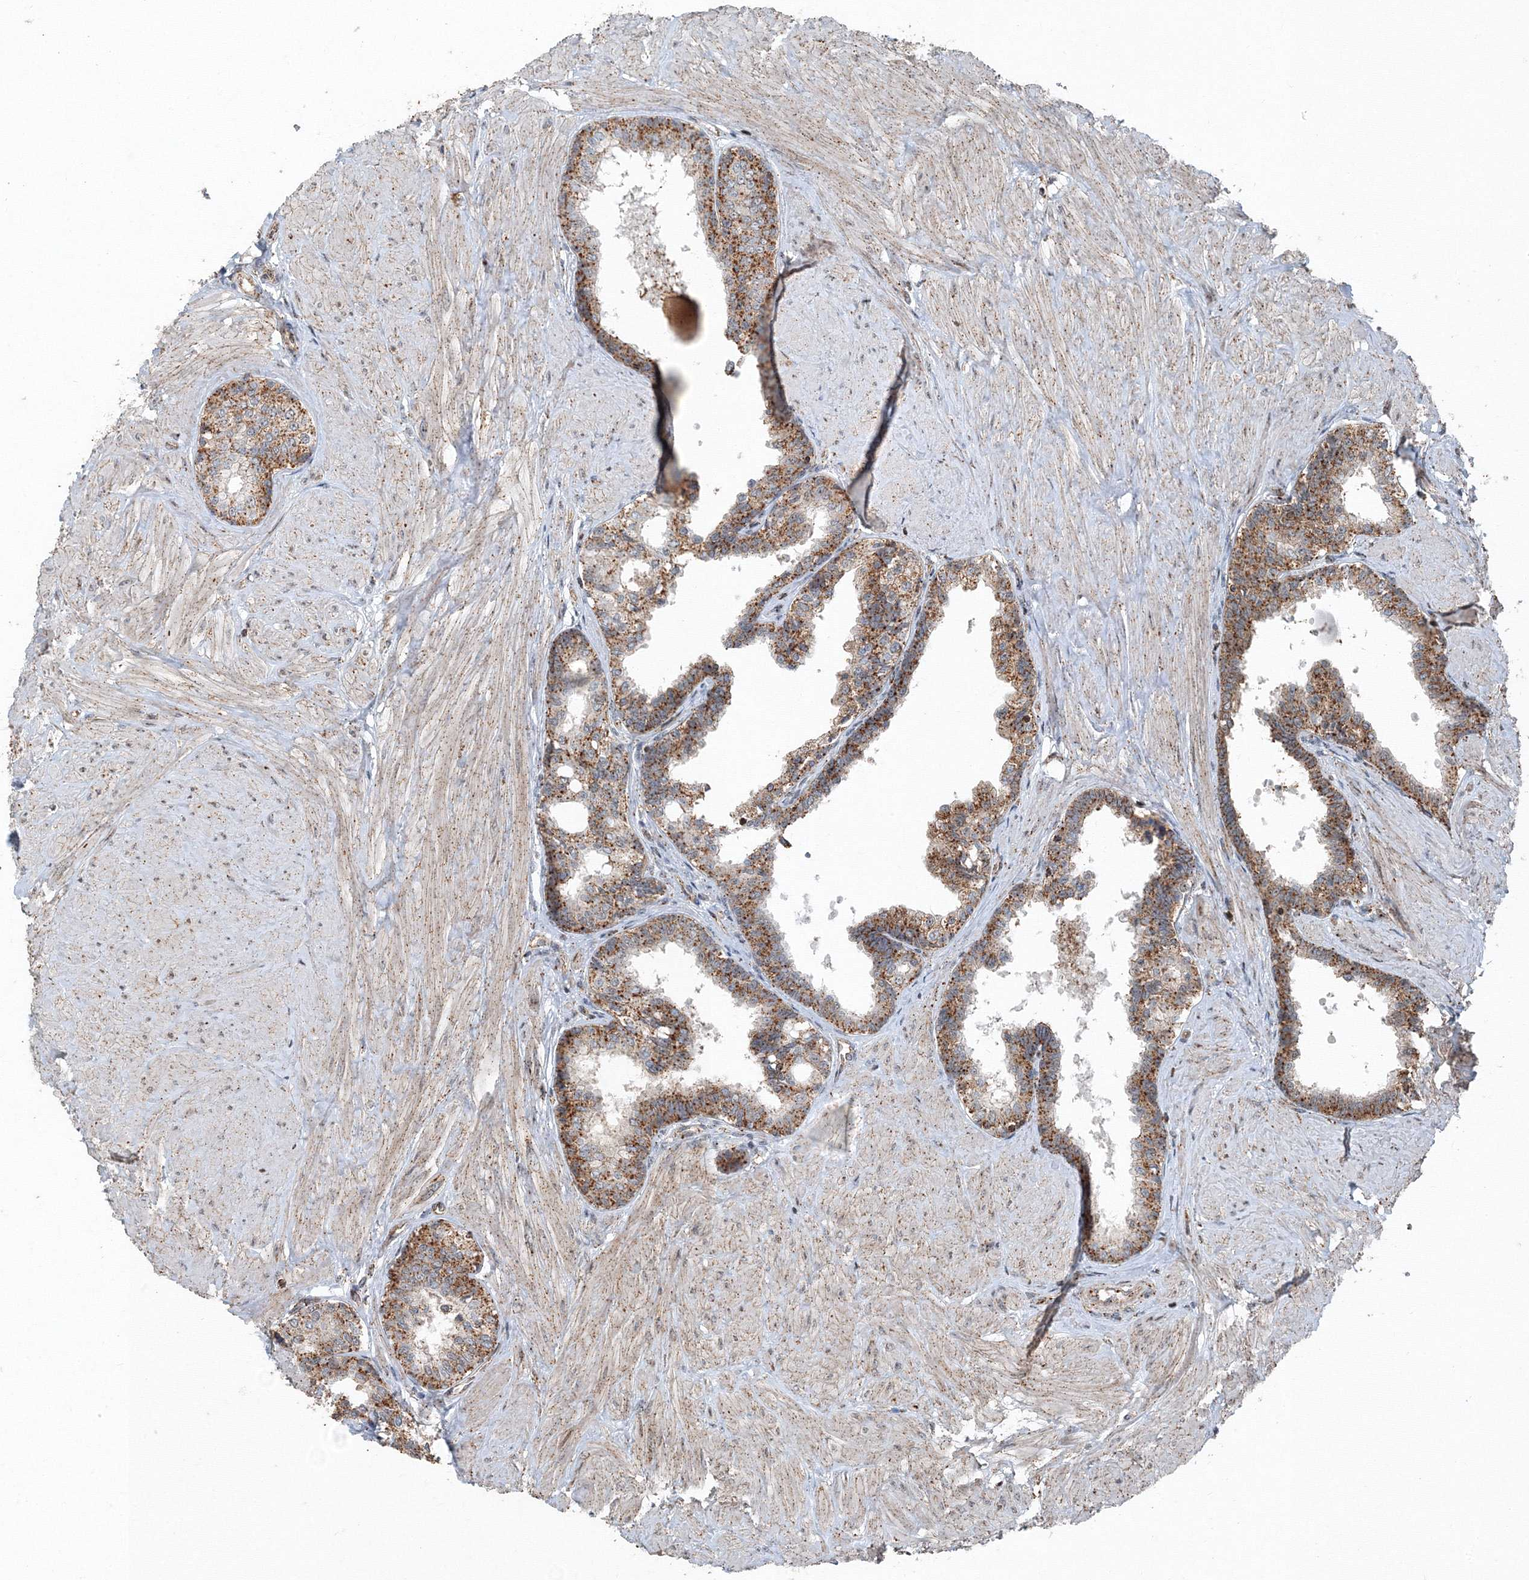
{"staining": {"intensity": "moderate", "quantity": ">75%", "location": "cytoplasmic/membranous"}, "tissue": "prostate", "cell_type": "Glandular cells", "image_type": "normal", "snomed": [{"axis": "morphology", "description": "Normal tissue, NOS"}, {"axis": "topography", "description": "Prostate"}], "caption": "Immunohistochemistry of normal human prostate displays medium levels of moderate cytoplasmic/membranous staining in approximately >75% of glandular cells.", "gene": "AASDH", "patient": {"sex": "male", "age": 48}}